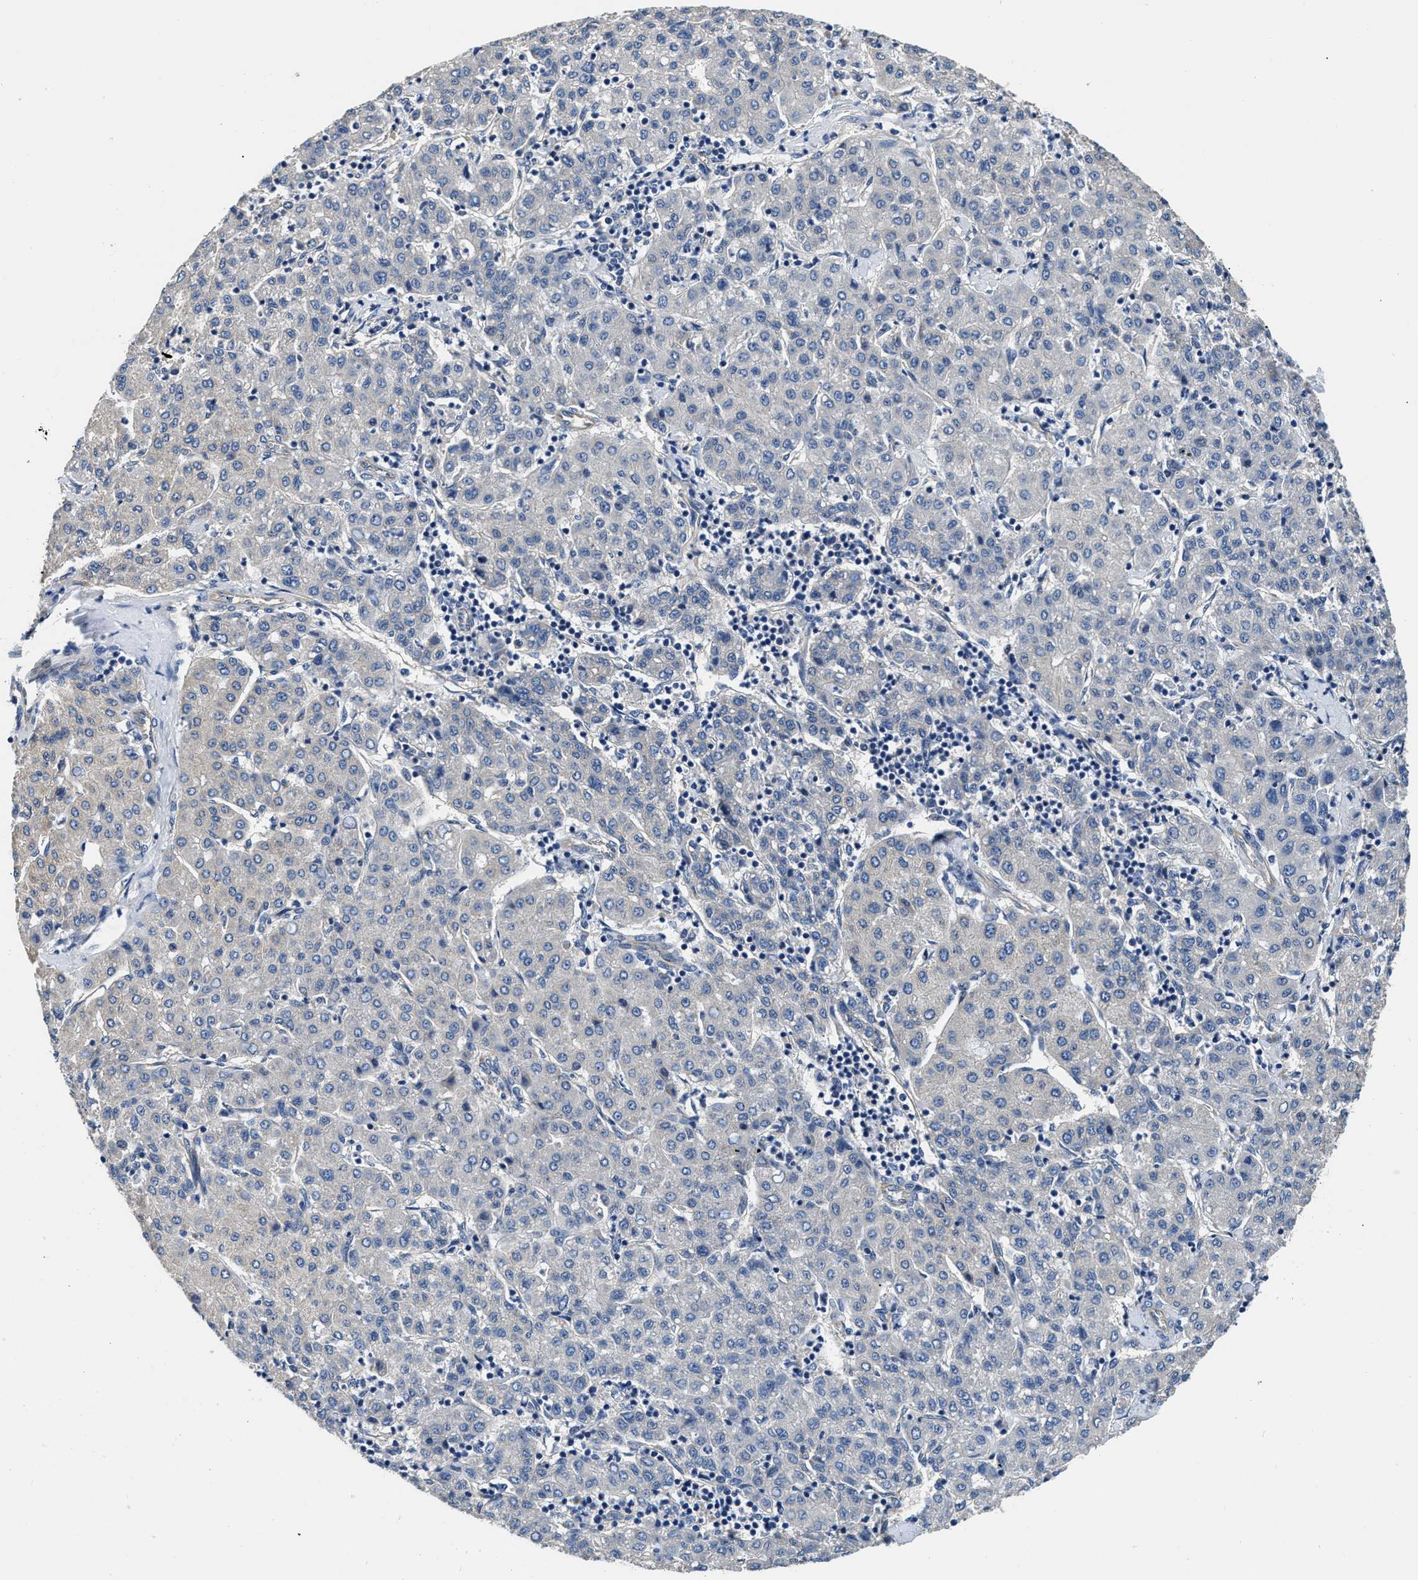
{"staining": {"intensity": "negative", "quantity": "none", "location": "none"}, "tissue": "liver cancer", "cell_type": "Tumor cells", "image_type": "cancer", "snomed": [{"axis": "morphology", "description": "Carcinoma, Hepatocellular, NOS"}, {"axis": "topography", "description": "Liver"}], "caption": "DAB immunohistochemical staining of liver cancer exhibits no significant expression in tumor cells.", "gene": "CSDE1", "patient": {"sex": "male", "age": 65}}